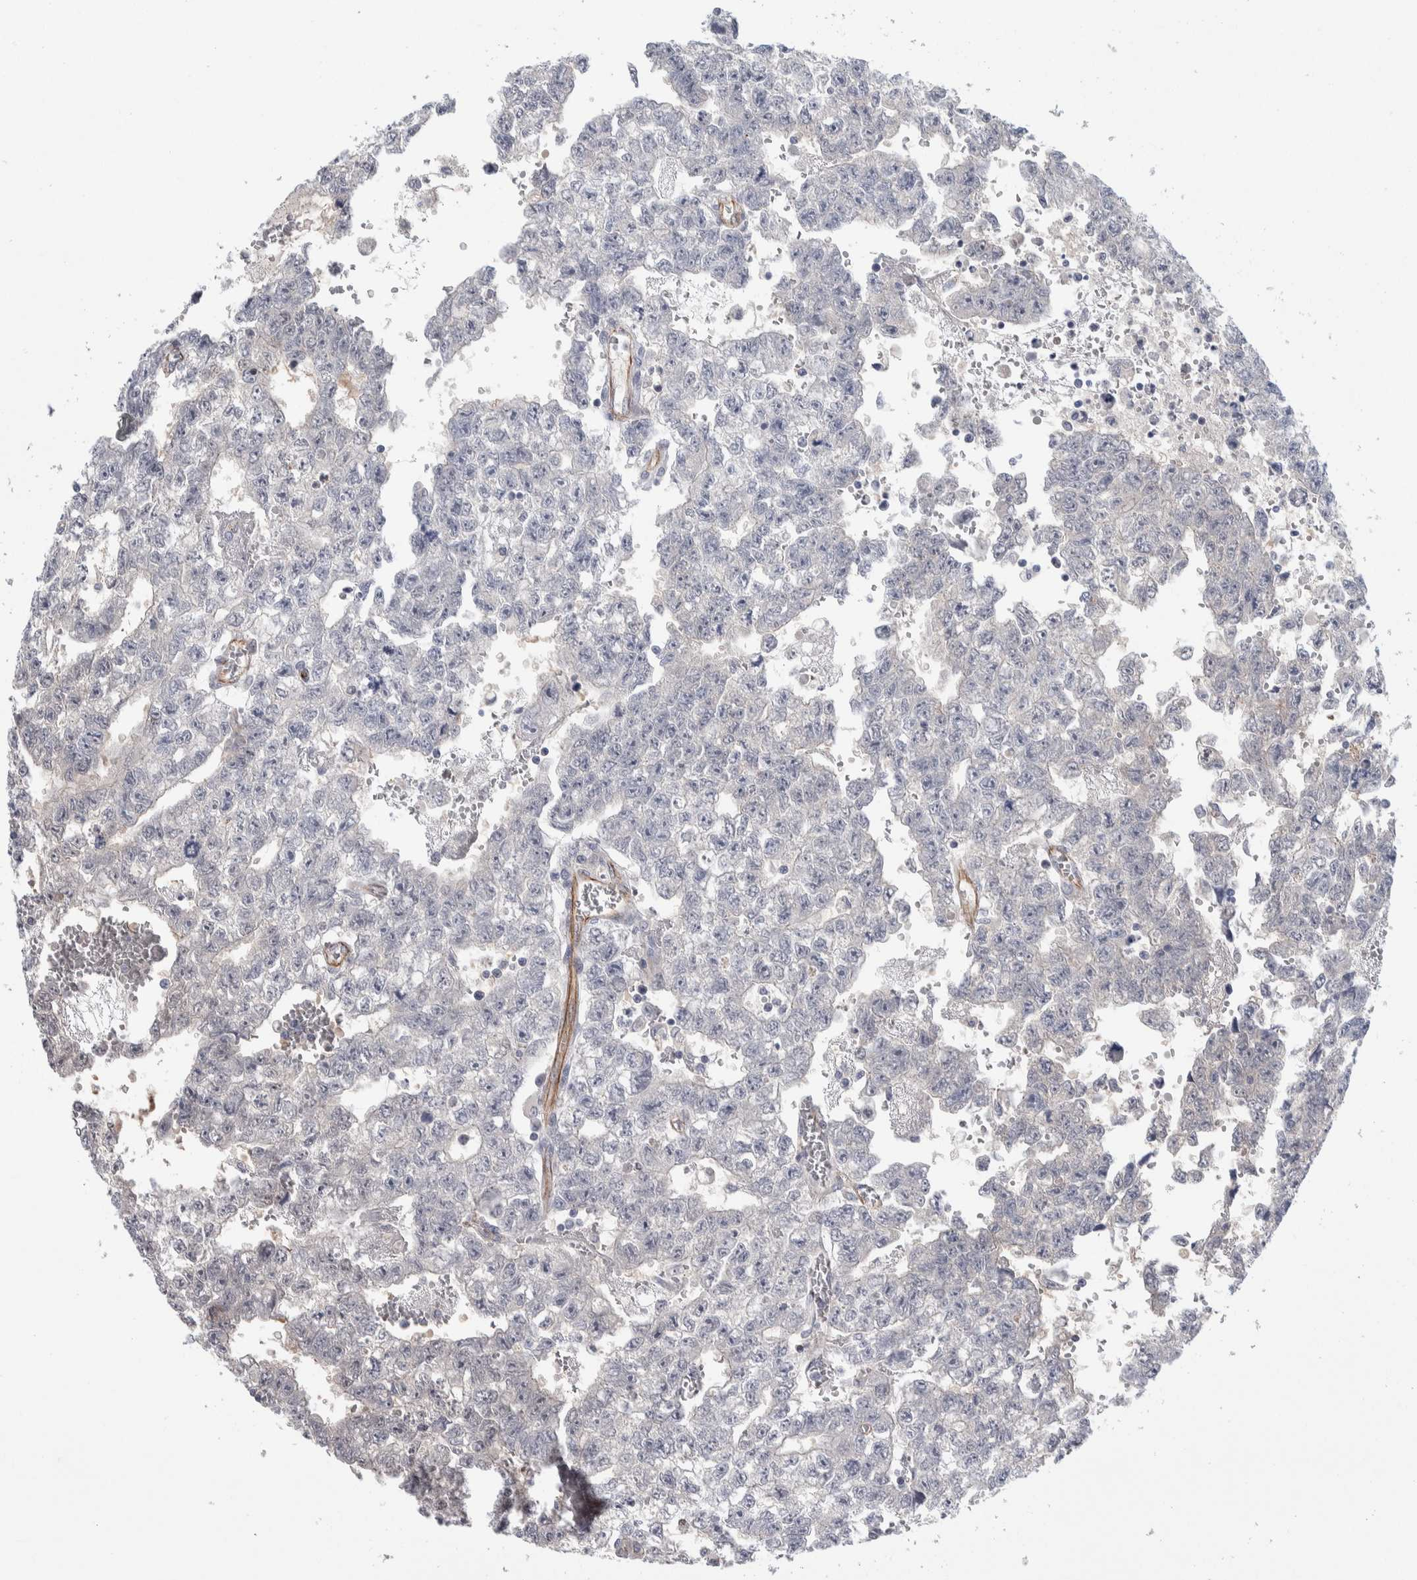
{"staining": {"intensity": "weak", "quantity": "<25%", "location": "cytoplasmic/membranous"}, "tissue": "testis cancer", "cell_type": "Tumor cells", "image_type": "cancer", "snomed": [{"axis": "morphology", "description": "Seminoma, NOS"}, {"axis": "morphology", "description": "Carcinoma, Embryonal, NOS"}, {"axis": "topography", "description": "Testis"}], "caption": "Immunohistochemistry photomicrograph of neoplastic tissue: testis cancer stained with DAB shows no significant protein staining in tumor cells.", "gene": "ZNF862", "patient": {"sex": "male", "age": 38}}